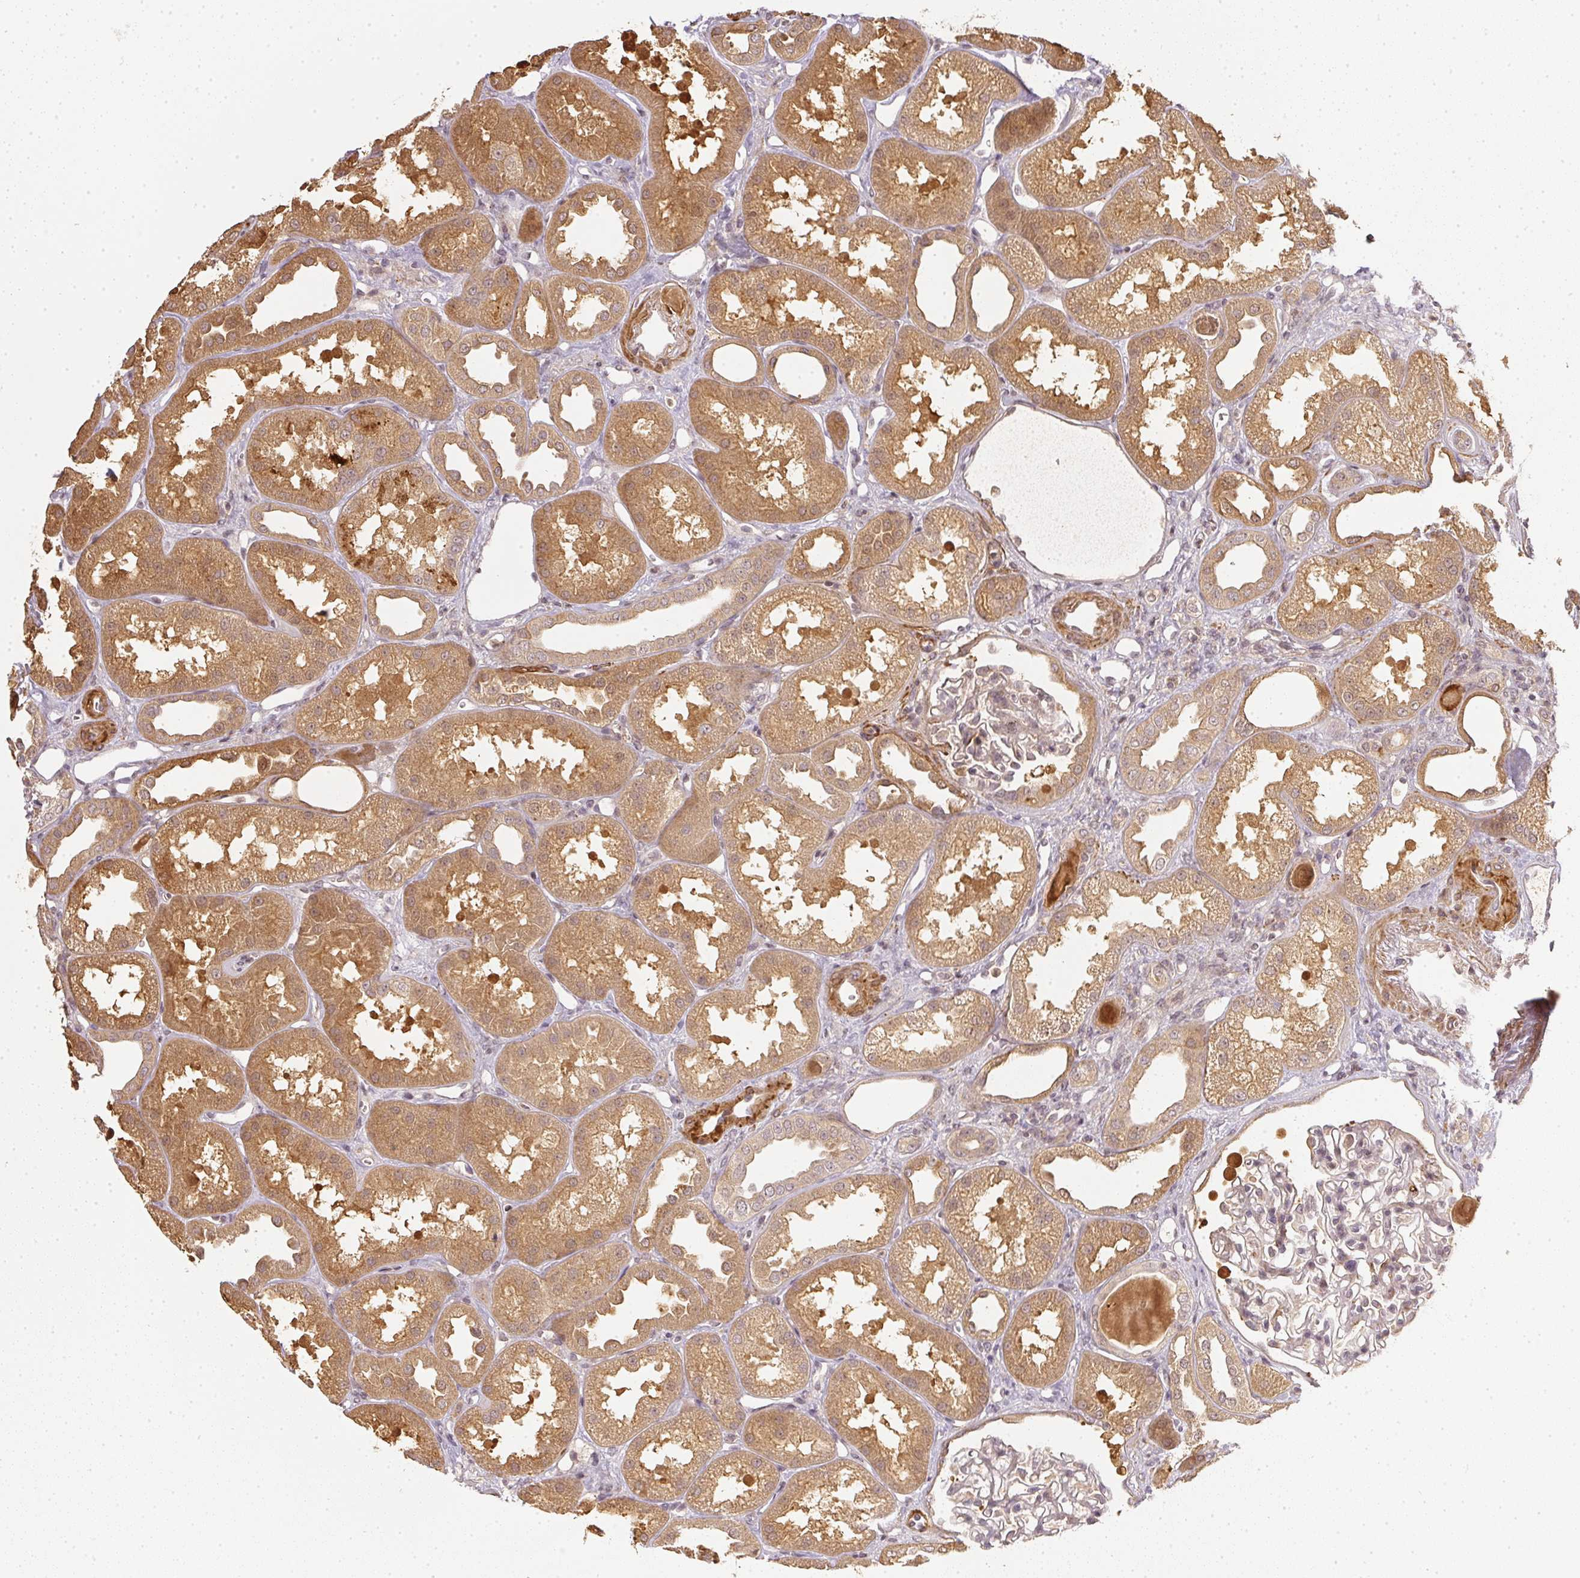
{"staining": {"intensity": "negative", "quantity": "none", "location": "none"}, "tissue": "kidney", "cell_type": "Cells in glomeruli", "image_type": "normal", "snomed": [{"axis": "morphology", "description": "Normal tissue, NOS"}, {"axis": "topography", "description": "Kidney"}], "caption": "This is a micrograph of immunohistochemistry (IHC) staining of benign kidney, which shows no staining in cells in glomeruli.", "gene": "SERPINE1", "patient": {"sex": "male", "age": 61}}